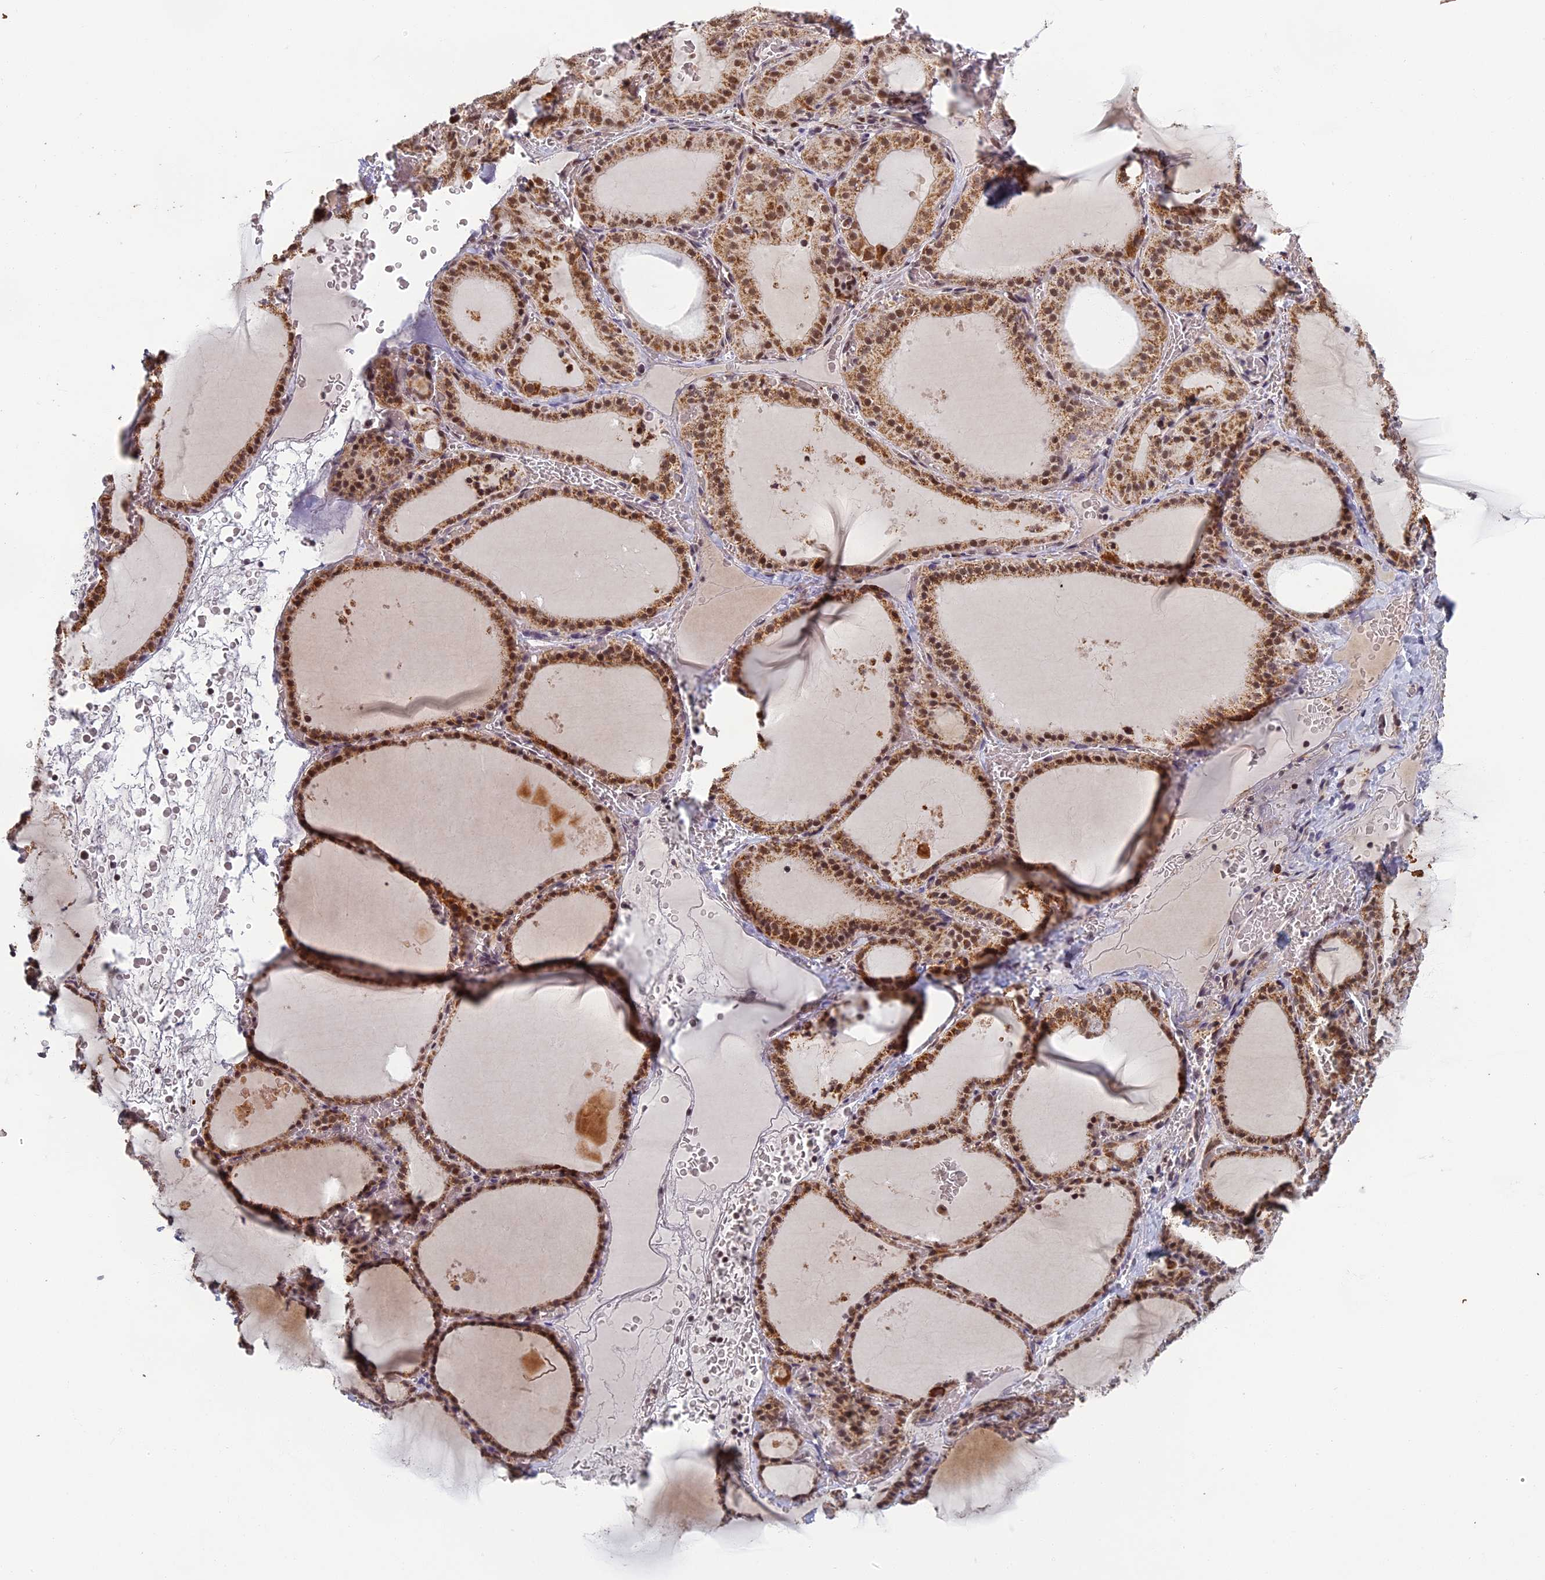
{"staining": {"intensity": "moderate", "quantity": ">75%", "location": "cytoplasmic/membranous,nuclear"}, "tissue": "thyroid gland", "cell_type": "Glandular cells", "image_type": "normal", "snomed": [{"axis": "morphology", "description": "Normal tissue, NOS"}, {"axis": "topography", "description": "Thyroid gland"}], "caption": "Protein expression analysis of unremarkable human thyroid gland reveals moderate cytoplasmic/membranous,nuclear positivity in approximately >75% of glandular cells.", "gene": "MORF4L1", "patient": {"sex": "female", "age": 39}}